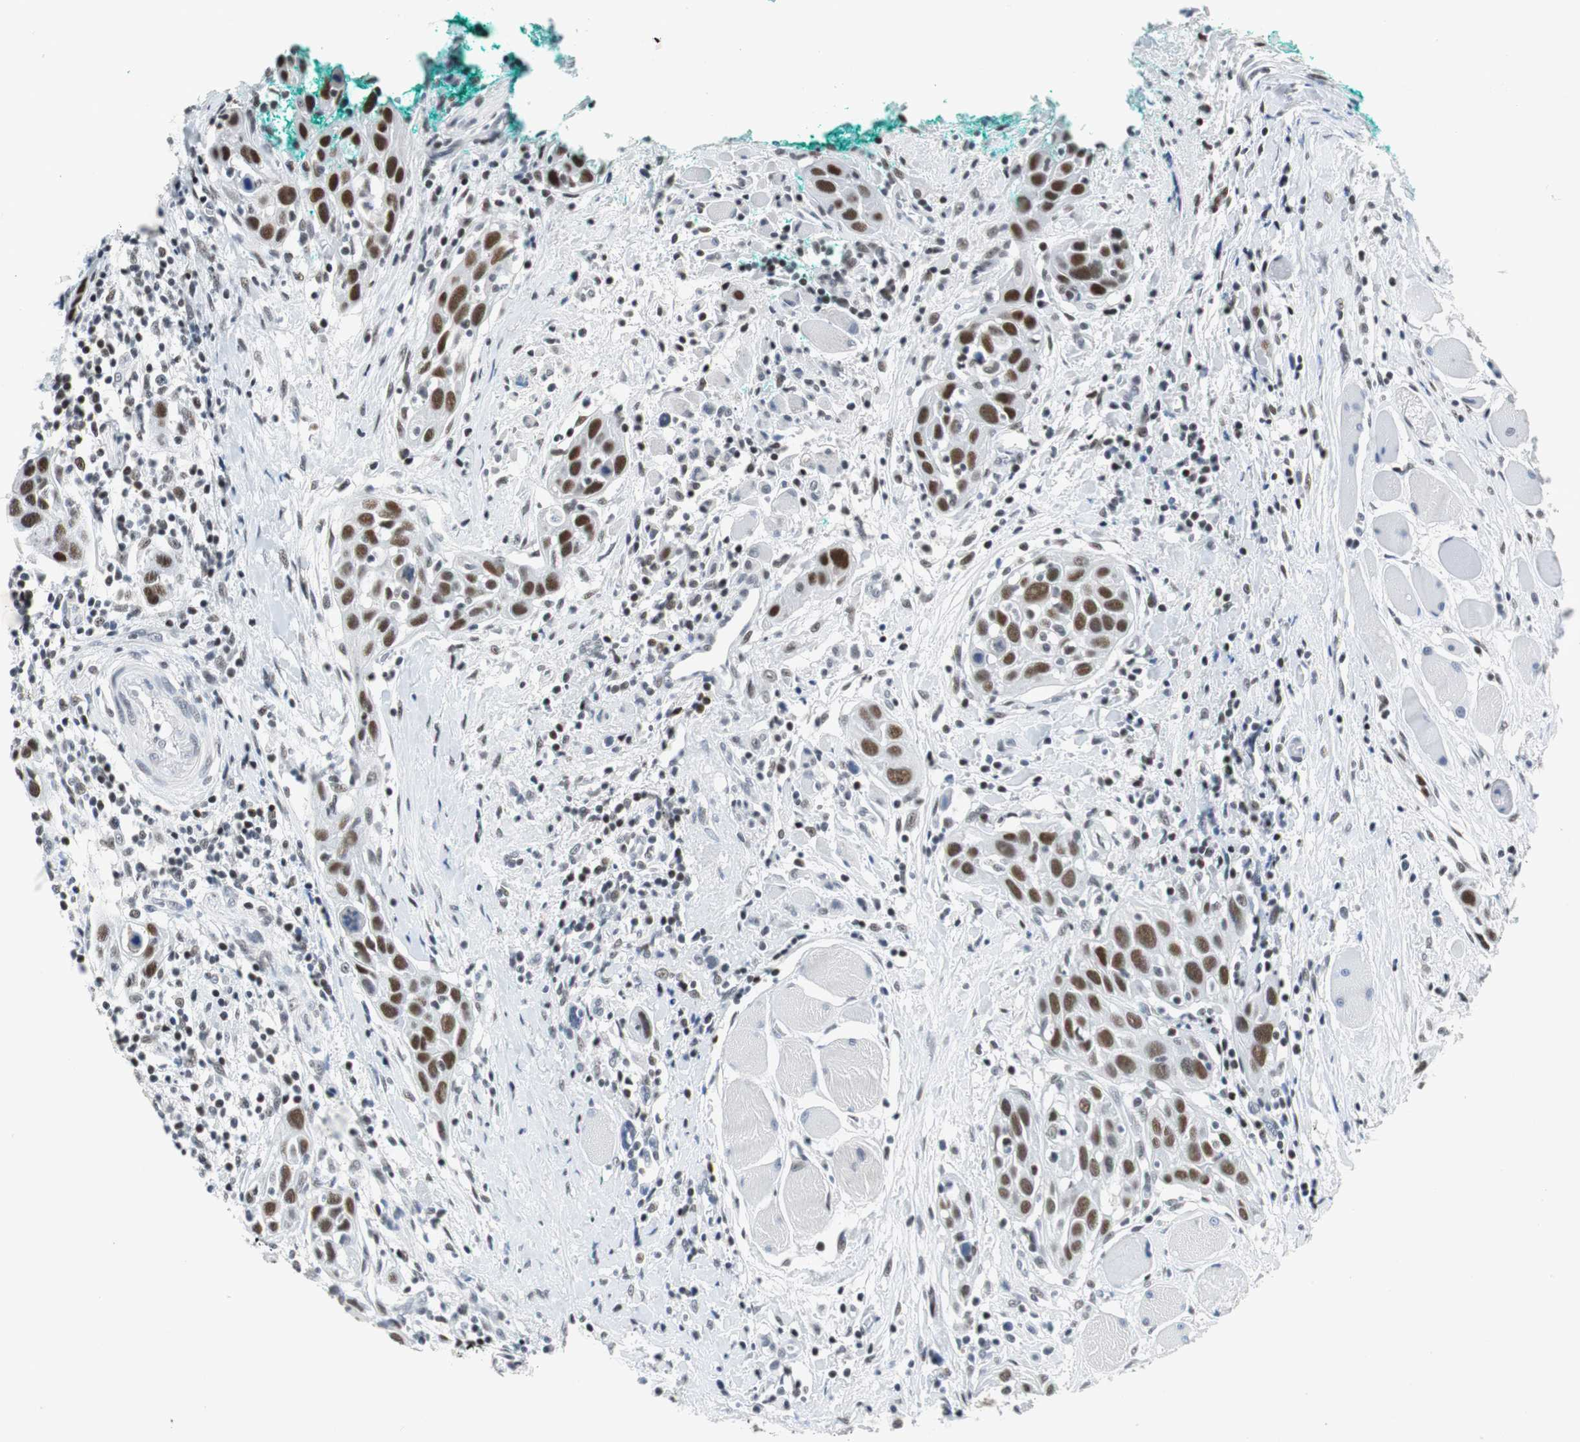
{"staining": {"intensity": "strong", "quantity": ">75%", "location": "nuclear"}, "tissue": "head and neck cancer", "cell_type": "Tumor cells", "image_type": "cancer", "snomed": [{"axis": "morphology", "description": "Squamous cell carcinoma, NOS"}, {"axis": "topography", "description": "Oral tissue"}, {"axis": "topography", "description": "Head-Neck"}], "caption": "Immunohistochemistry (IHC) of head and neck cancer exhibits high levels of strong nuclear staining in about >75% of tumor cells.", "gene": "HDAC3", "patient": {"sex": "female", "age": 50}}